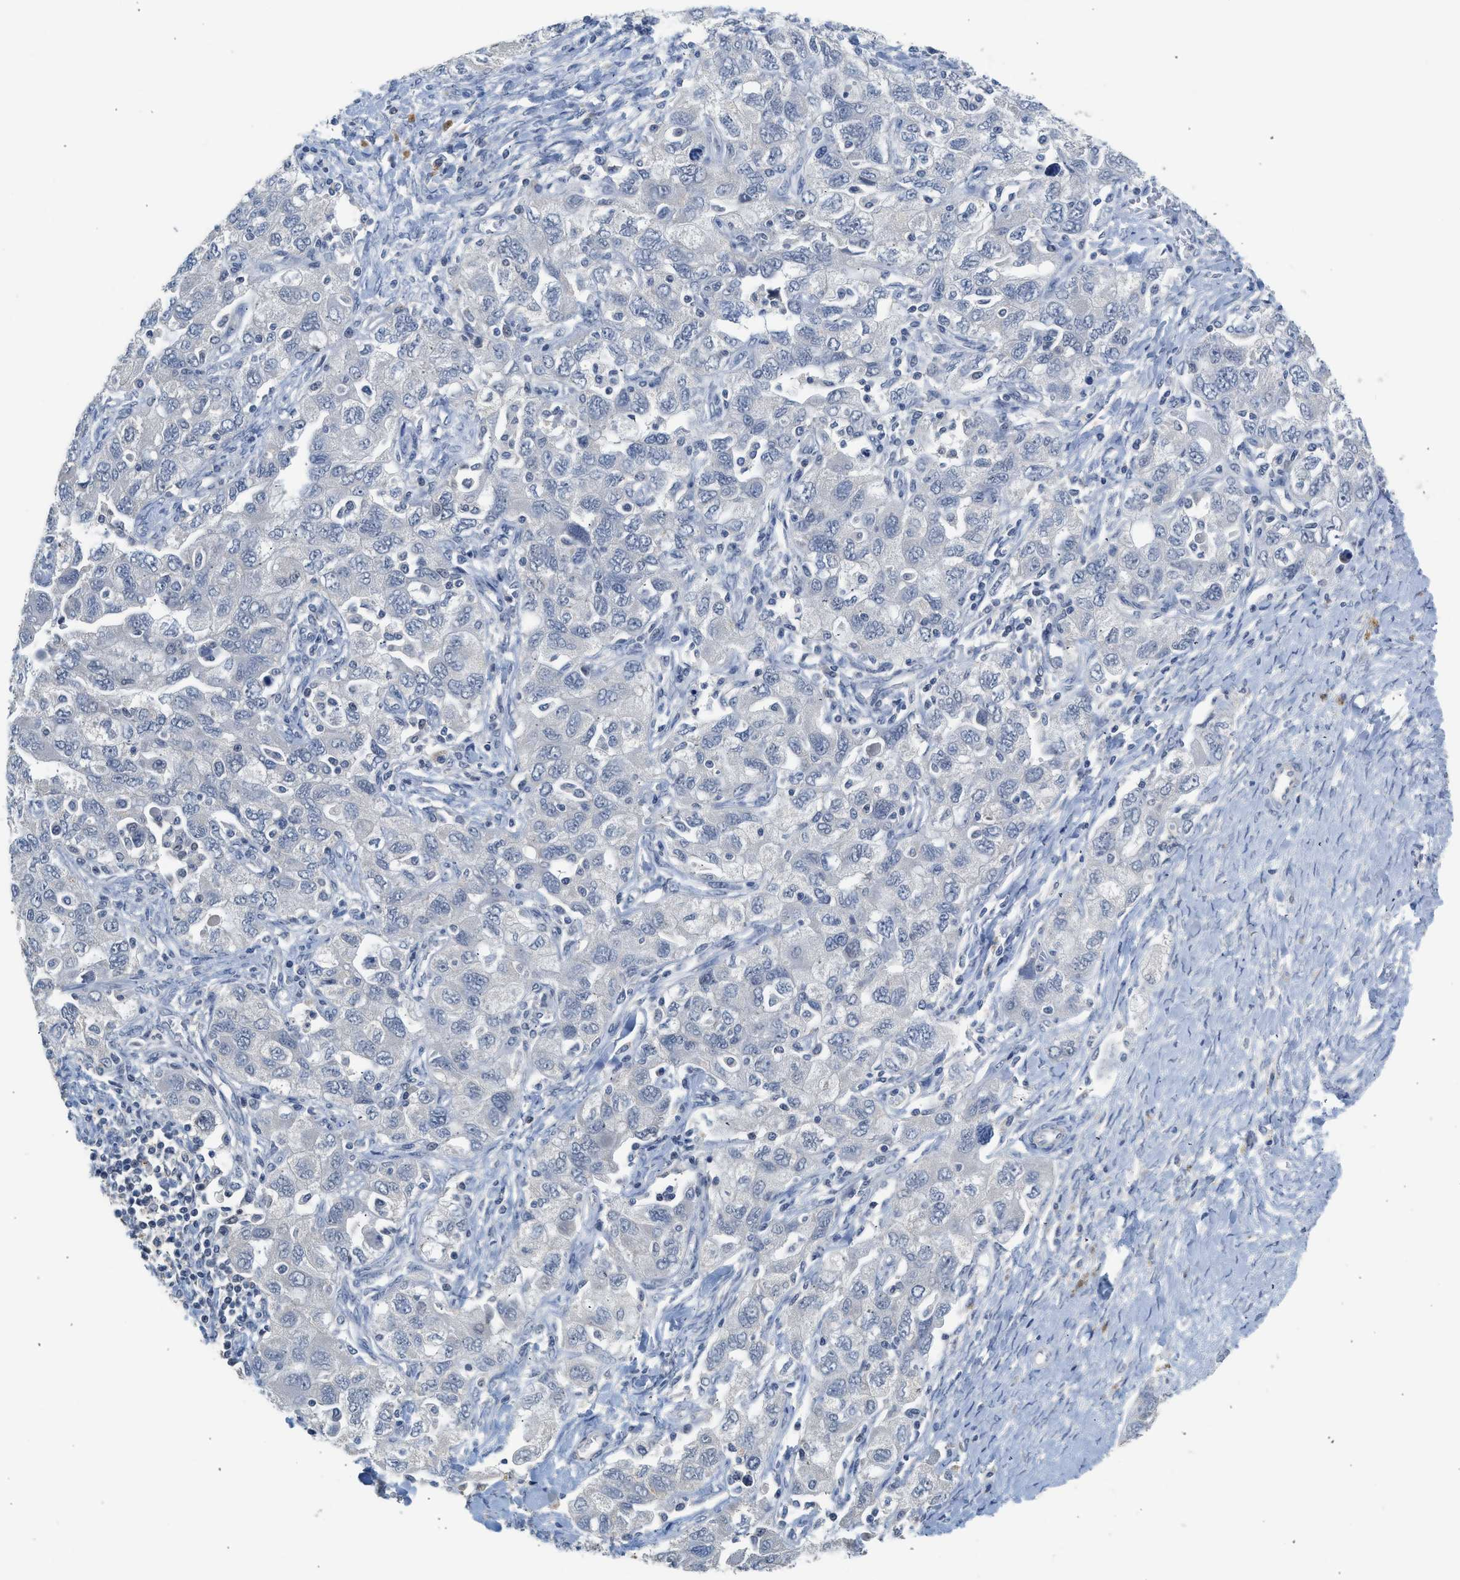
{"staining": {"intensity": "negative", "quantity": "none", "location": "none"}, "tissue": "ovarian cancer", "cell_type": "Tumor cells", "image_type": "cancer", "snomed": [{"axis": "morphology", "description": "Carcinoma, NOS"}, {"axis": "morphology", "description": "Cystadenocarcinoma, serous, NOS"}, {"axis": "topography", "description": "Ovary"}], "caption": "Human ovarian cancer stained for a protein using immunohistochemistry (IHC) displays no positivity in tumor cells.", "gene": "CSF3R", "patient": {"sex": "female", "age": 69}}